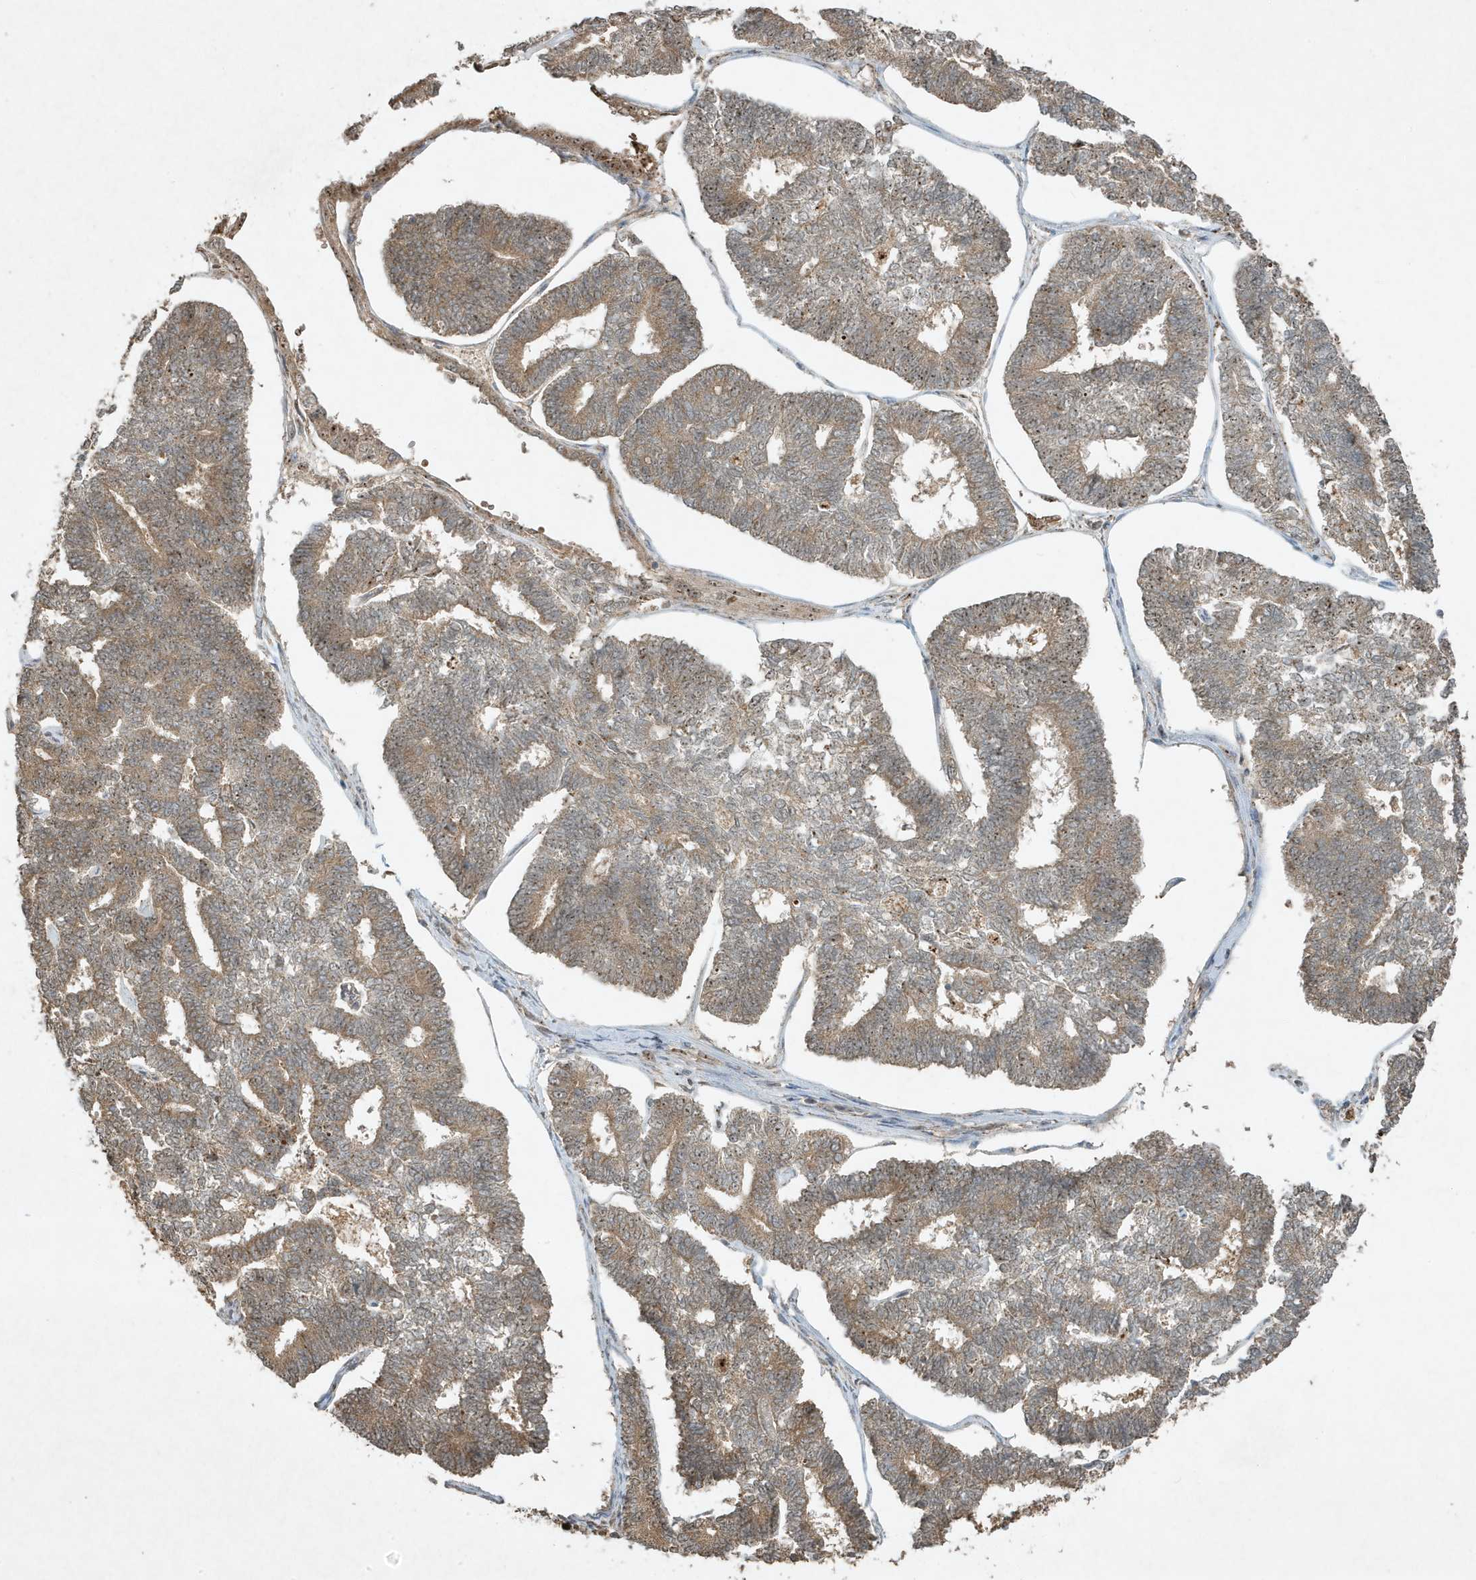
{"staining": {"intensity": "moderate", "quantity": ">75%", "location": "cytoplasmic/membranous"}, "tissue": "endometrial cancer", "cell_type": "Tumor cells", "image_type": "cancer", "snomed": [{"axis": "morphology", "description": "Adenocarcinoma, NOS"}, {"axis": "topography", "description": "Endometrium"}], "caption": "IHC (DAB) staining of human endometrial cancer exhibits moderate cytoplasmic/membranous protein positivity in approximately >75% of tumor cells.", "gene": "ABCB9", "patient": {"sex": "female", "age": 70}}